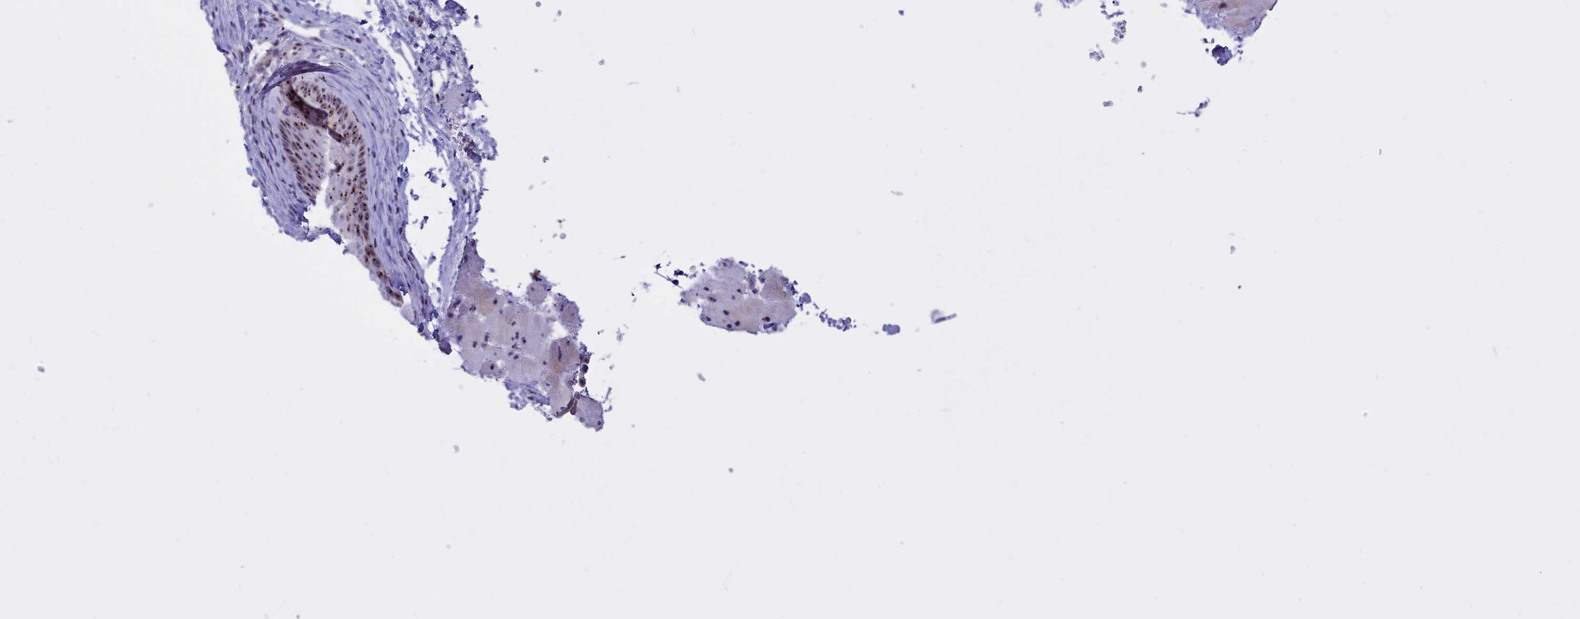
{"staining": {"intensity": "moderate", "quantity": ">75%", "location": "nuclear"}, "tissue": "esophagus", "cell_type": "Squamous epithelial cells", "image_type": "normal", "snomed": [{"axis": "morphology", "description": "Normal tissue, NOS"}, {"axis": "topography", "description": "Esophagus"}], "caption": "IHC image of normal esophagus: esophagus stained using IHC displays medium levels of moderate protein expression localized specifically in the nuclear of squamous epithelial cells, appearing as a nuclear brown color.", "gene": "TBL3", "patient": {"sex": "female", "age": 66}}